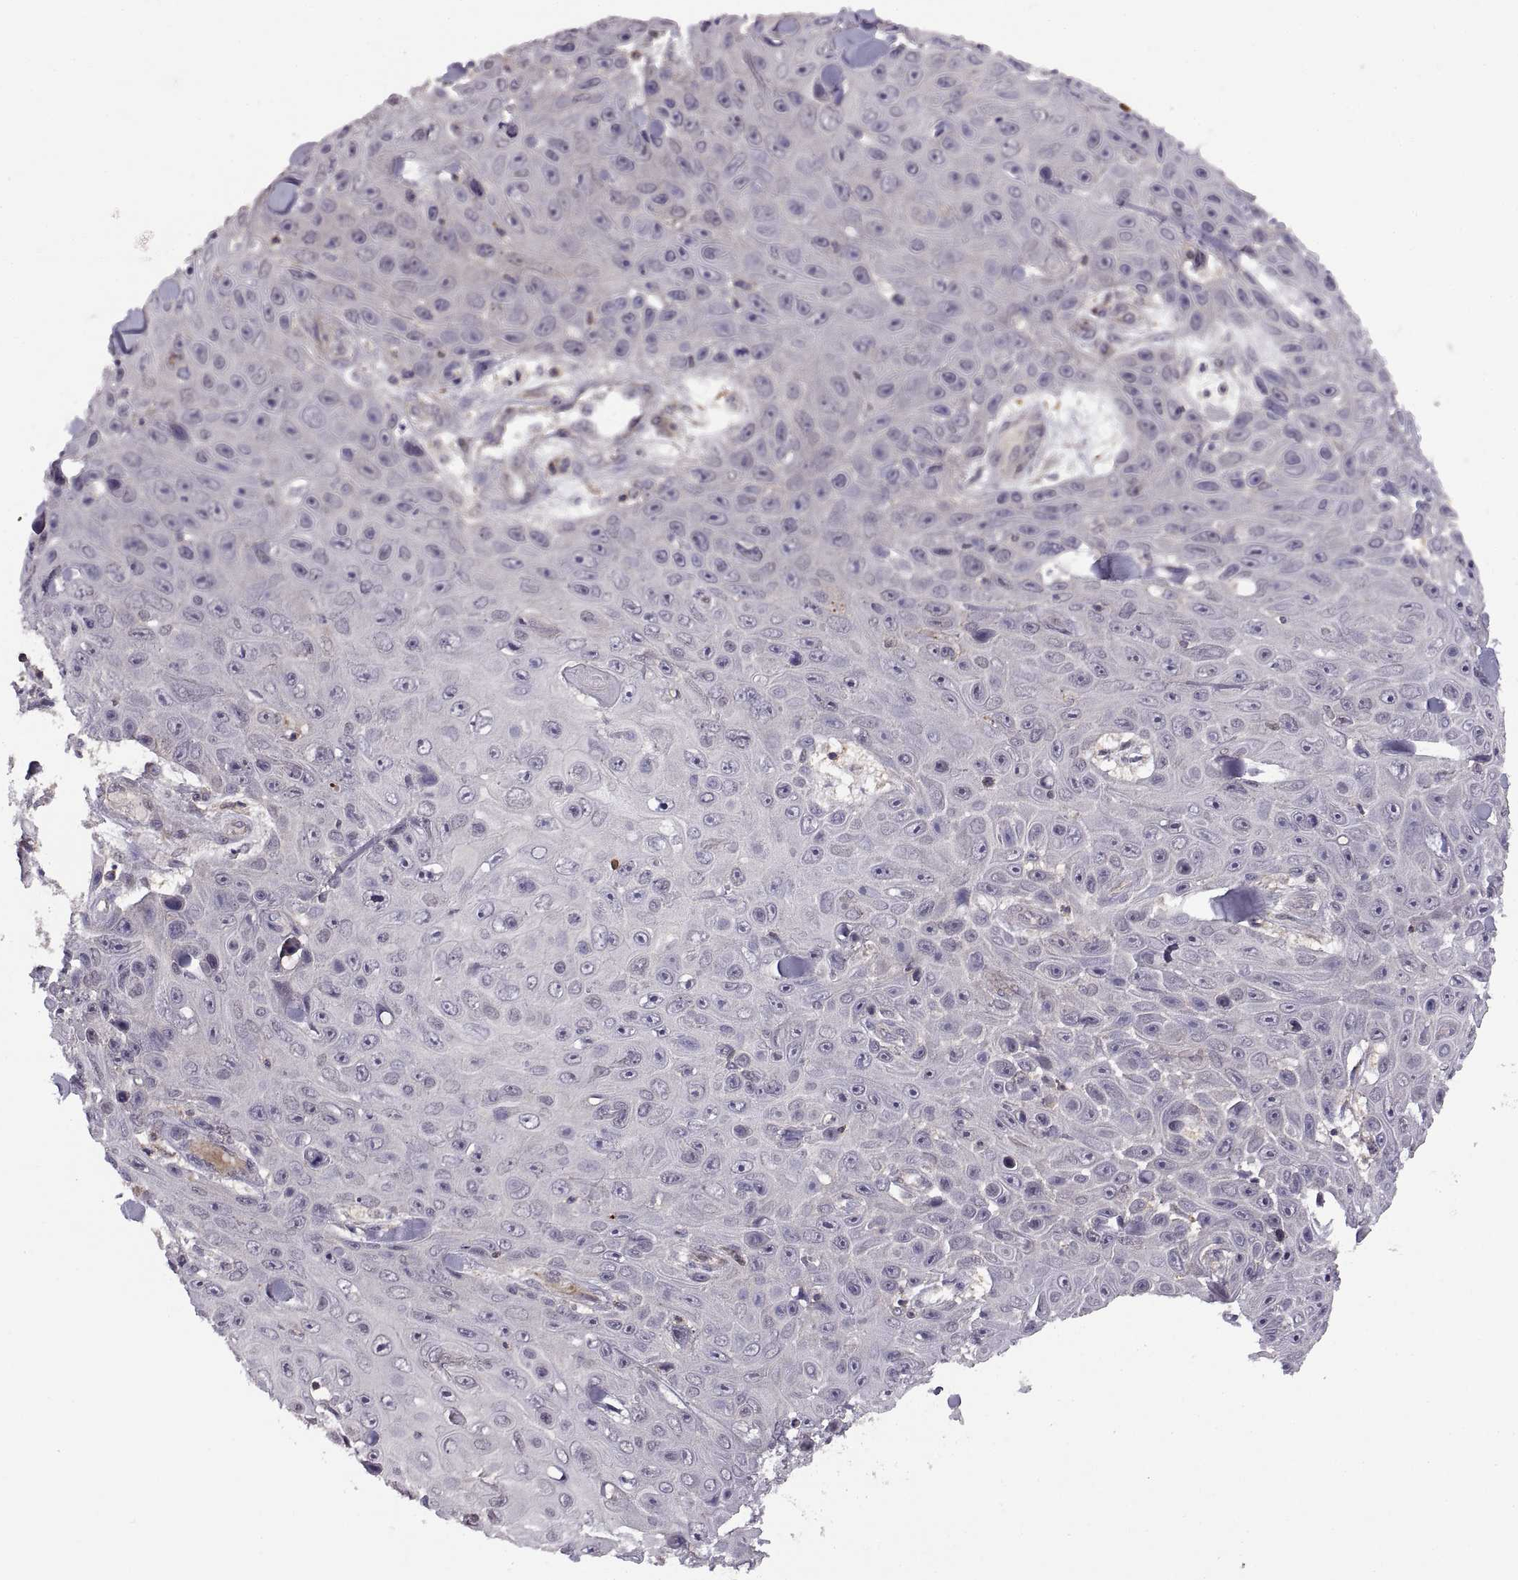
{"staining": {"intensity": "negative", "quantity": "none", "location": "none"}, "tissue": "skin cancer", "cell_type": "Tumor cells", "image_type": "cancer", "snomed": [{"axis": "morphology", "description": "Squamous cell carcinoma, NOS"}, {"axis": "topography", "description": "Skin"}], "caption": "IHC photomicrograph of neoplastic tissue: skin squamous cell carcinoma stained with DAB (3,3'-diaminobenzidine) exhibits no significant protein positivity in tumor cells.", "gene": "NMNAT2", "patient": {"sex": "male", "age": 82}}